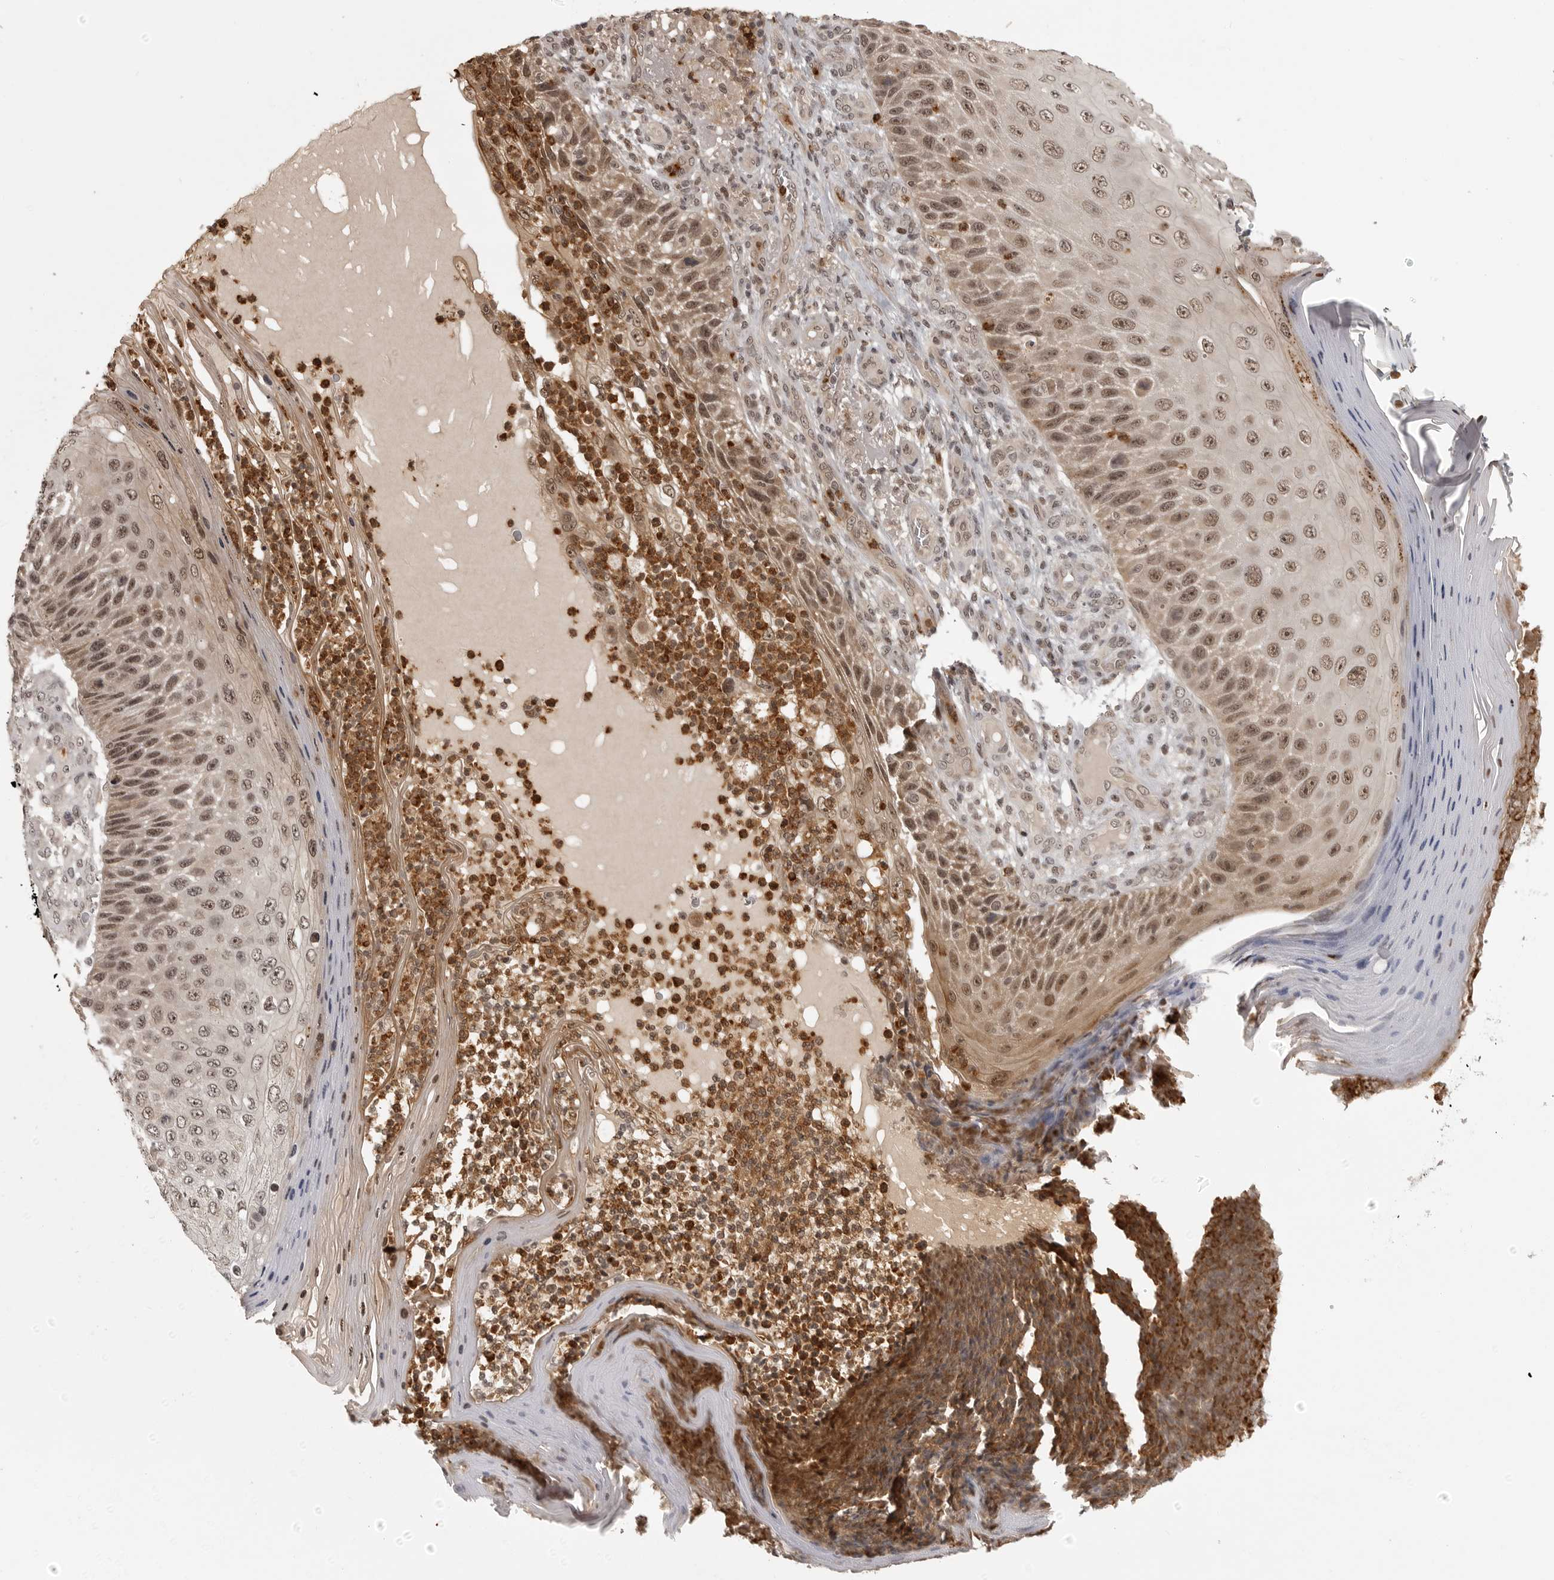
{"staining": {"intensity": "moderate", "quantity": ">75%", "location": "cytoplasmic/membranous,nuclear"}, "tissue": "skin cancer", "cell_type": "Tumor cells", "image_type": "cancer", "snomed": [{"axis": "morphology", "description": "Squamous cell carcinoma, NOS"}, {"axis": "topography", "description": "Skin"}], "caption": "This is a histology image of immunohistochemistry (IHC) staining of skin squamous cell carcinoma, which shows moderate expression in the cytoplasmic/membranous and nuclear of tumor cells.", "gene": "PEG3", "patient": {"sex": "female", "age": 88}}